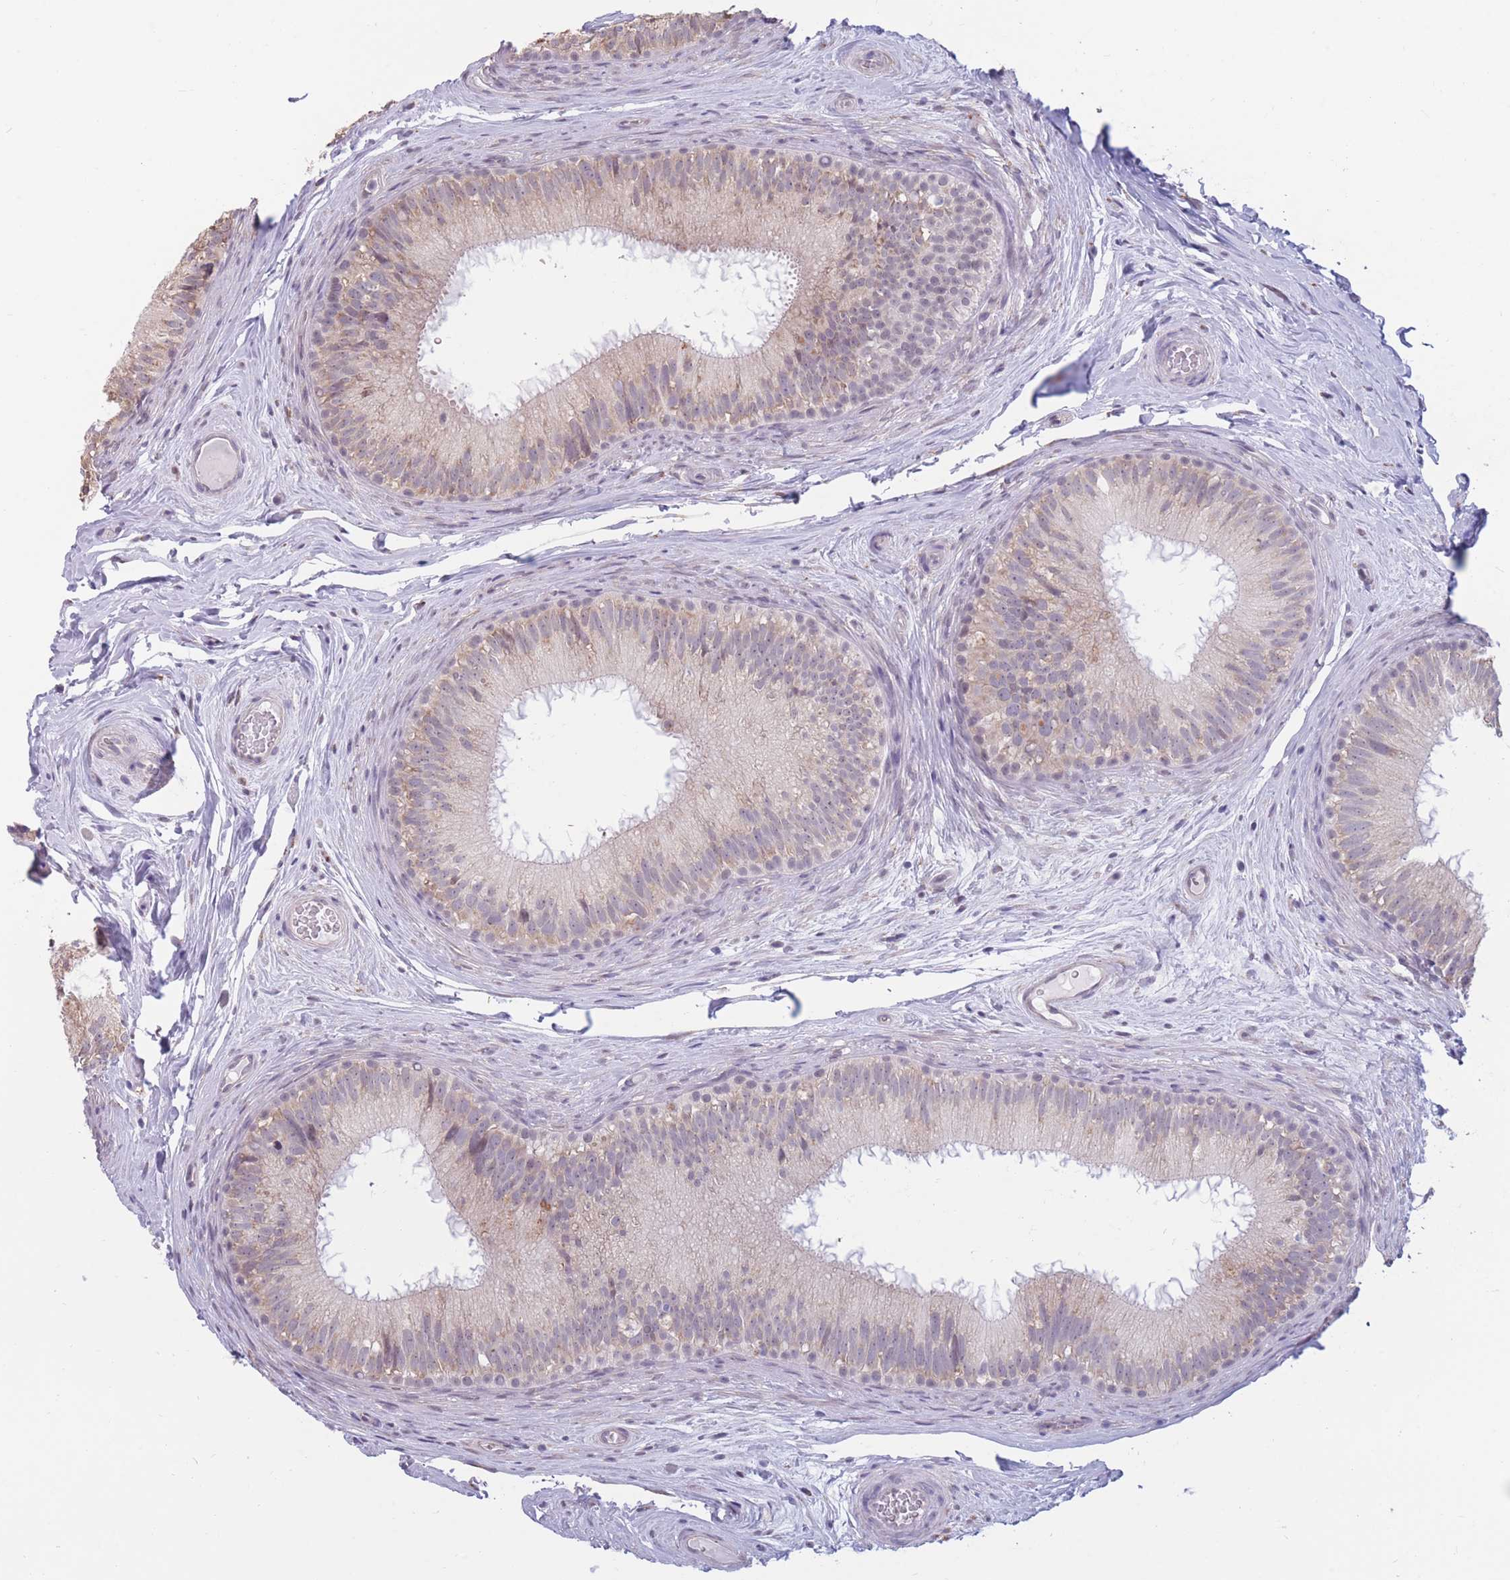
{"staining": {"intensity": "weak", "quantity": "<25%", "location": "cytoplasmic/membranous"}, "tissue": "epididymis", "cell_type": "Glandular cells", "image_type": "normal", "snomed": [{"axis": "morphology", "description": "Normal tissue, NOS"}, {"axis": "topography", "description": "Epididymis"}], "caption": "Glandular cells show no significant protein positivity in normal epididymis. The staining is performed using DAB brown chromogen with nuclei counter-stained in using hematoxylin.", "gene": "COL27A1", "patient": {"sex": "male", "age": 34}}